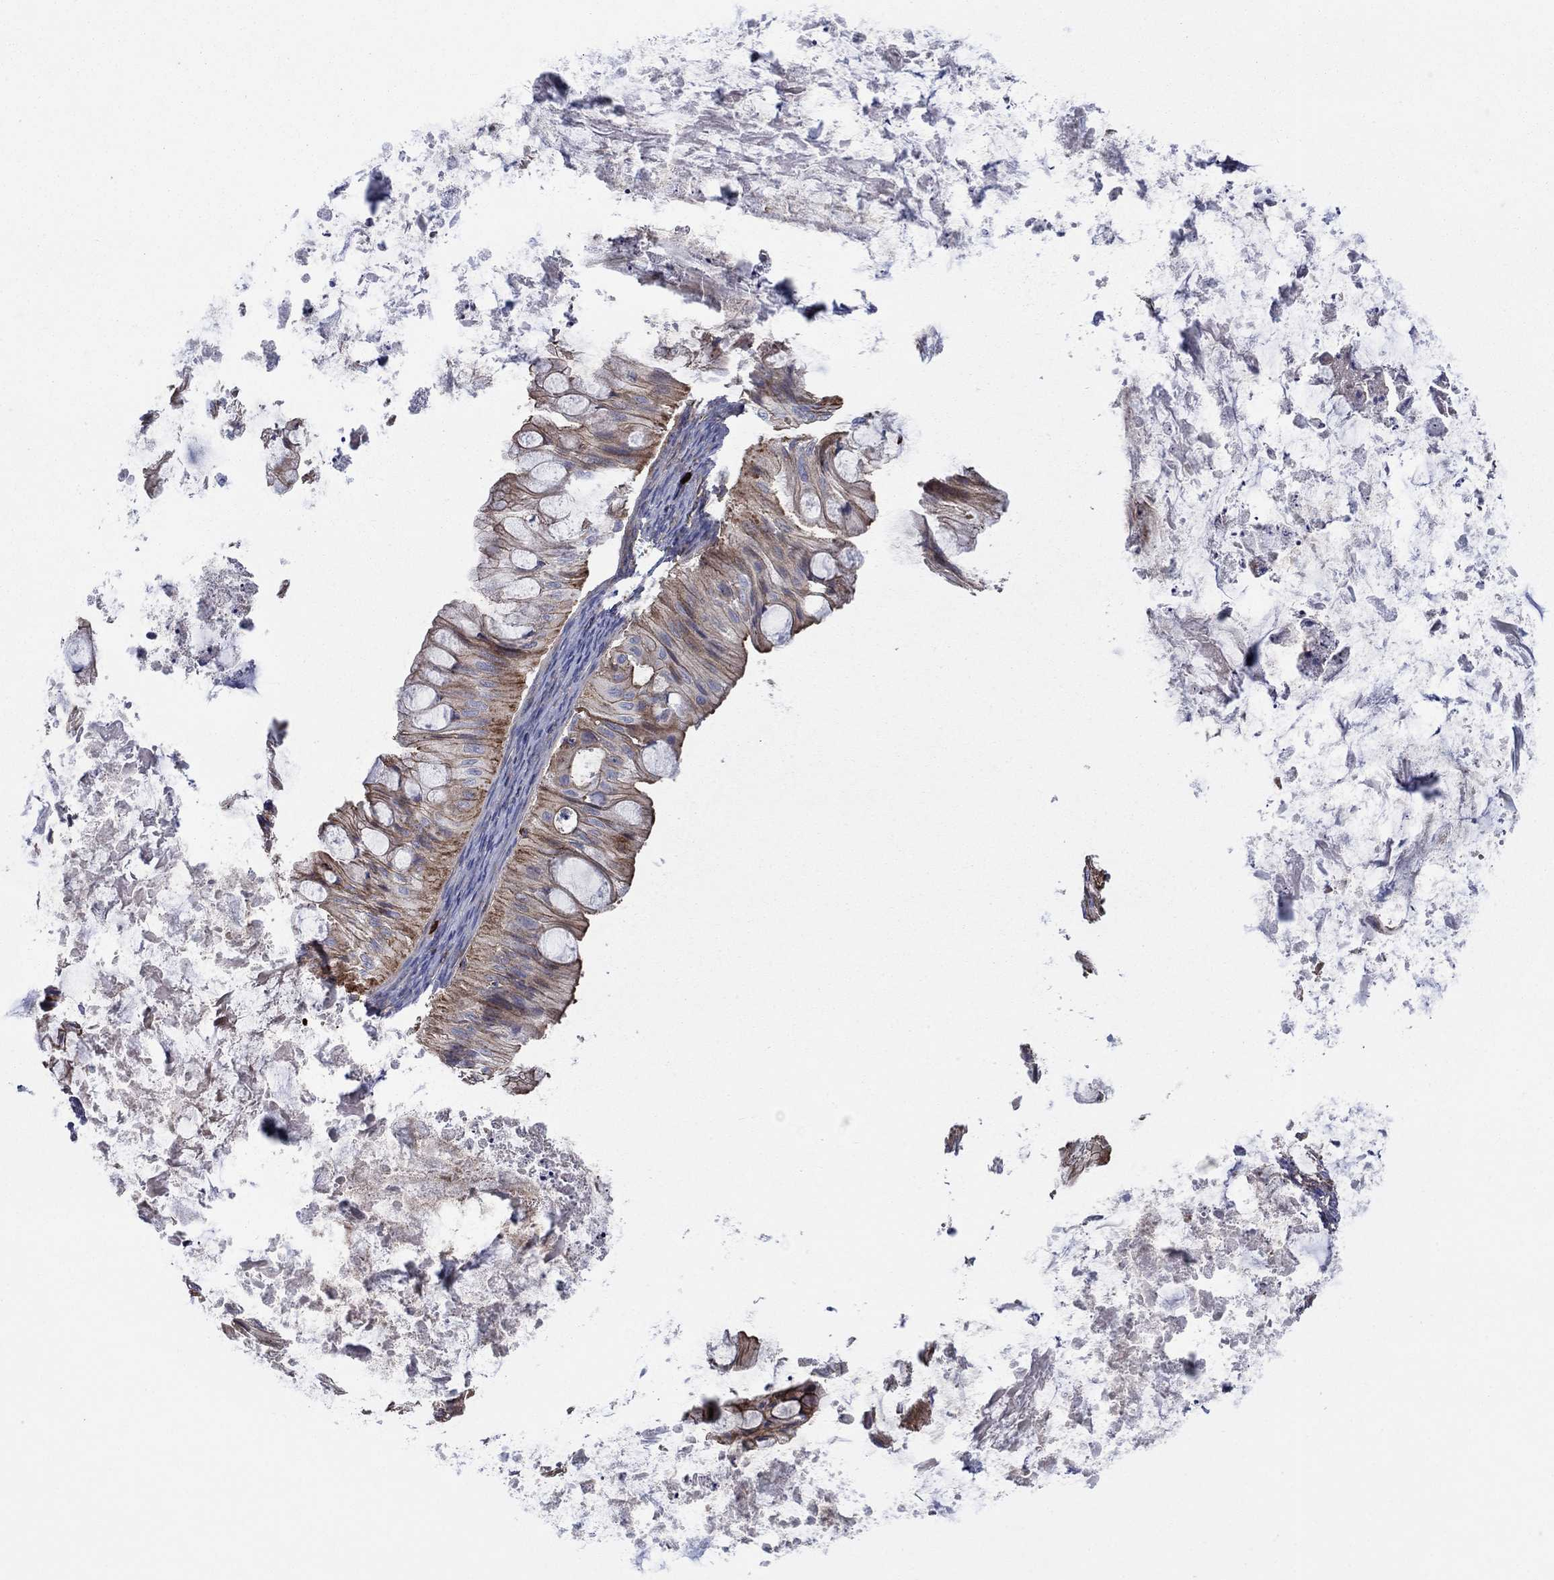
{"staining": {"intensity": "moderate", "quantity": "25%-75%", "location": "cytoplasmic/membranous"}, "tissue": "ovarian cancer", "cell_type": "Tumor cells", "image_type": "cancer", "snomed": [{"axis": "morphology", "description": "Cystadenocarcinoma, mucinous, NOS"}, {"axis": "topography", "description": "Ovary"}], "caption": "Ovarian cancer was stained to show a protein in brown. There is medium levels of moderate cytoplasmic/membranous expression in about 25%-75% of tumor cells.", "gene": "PAG1", "patient": {"sex": "female", "age": 57}}